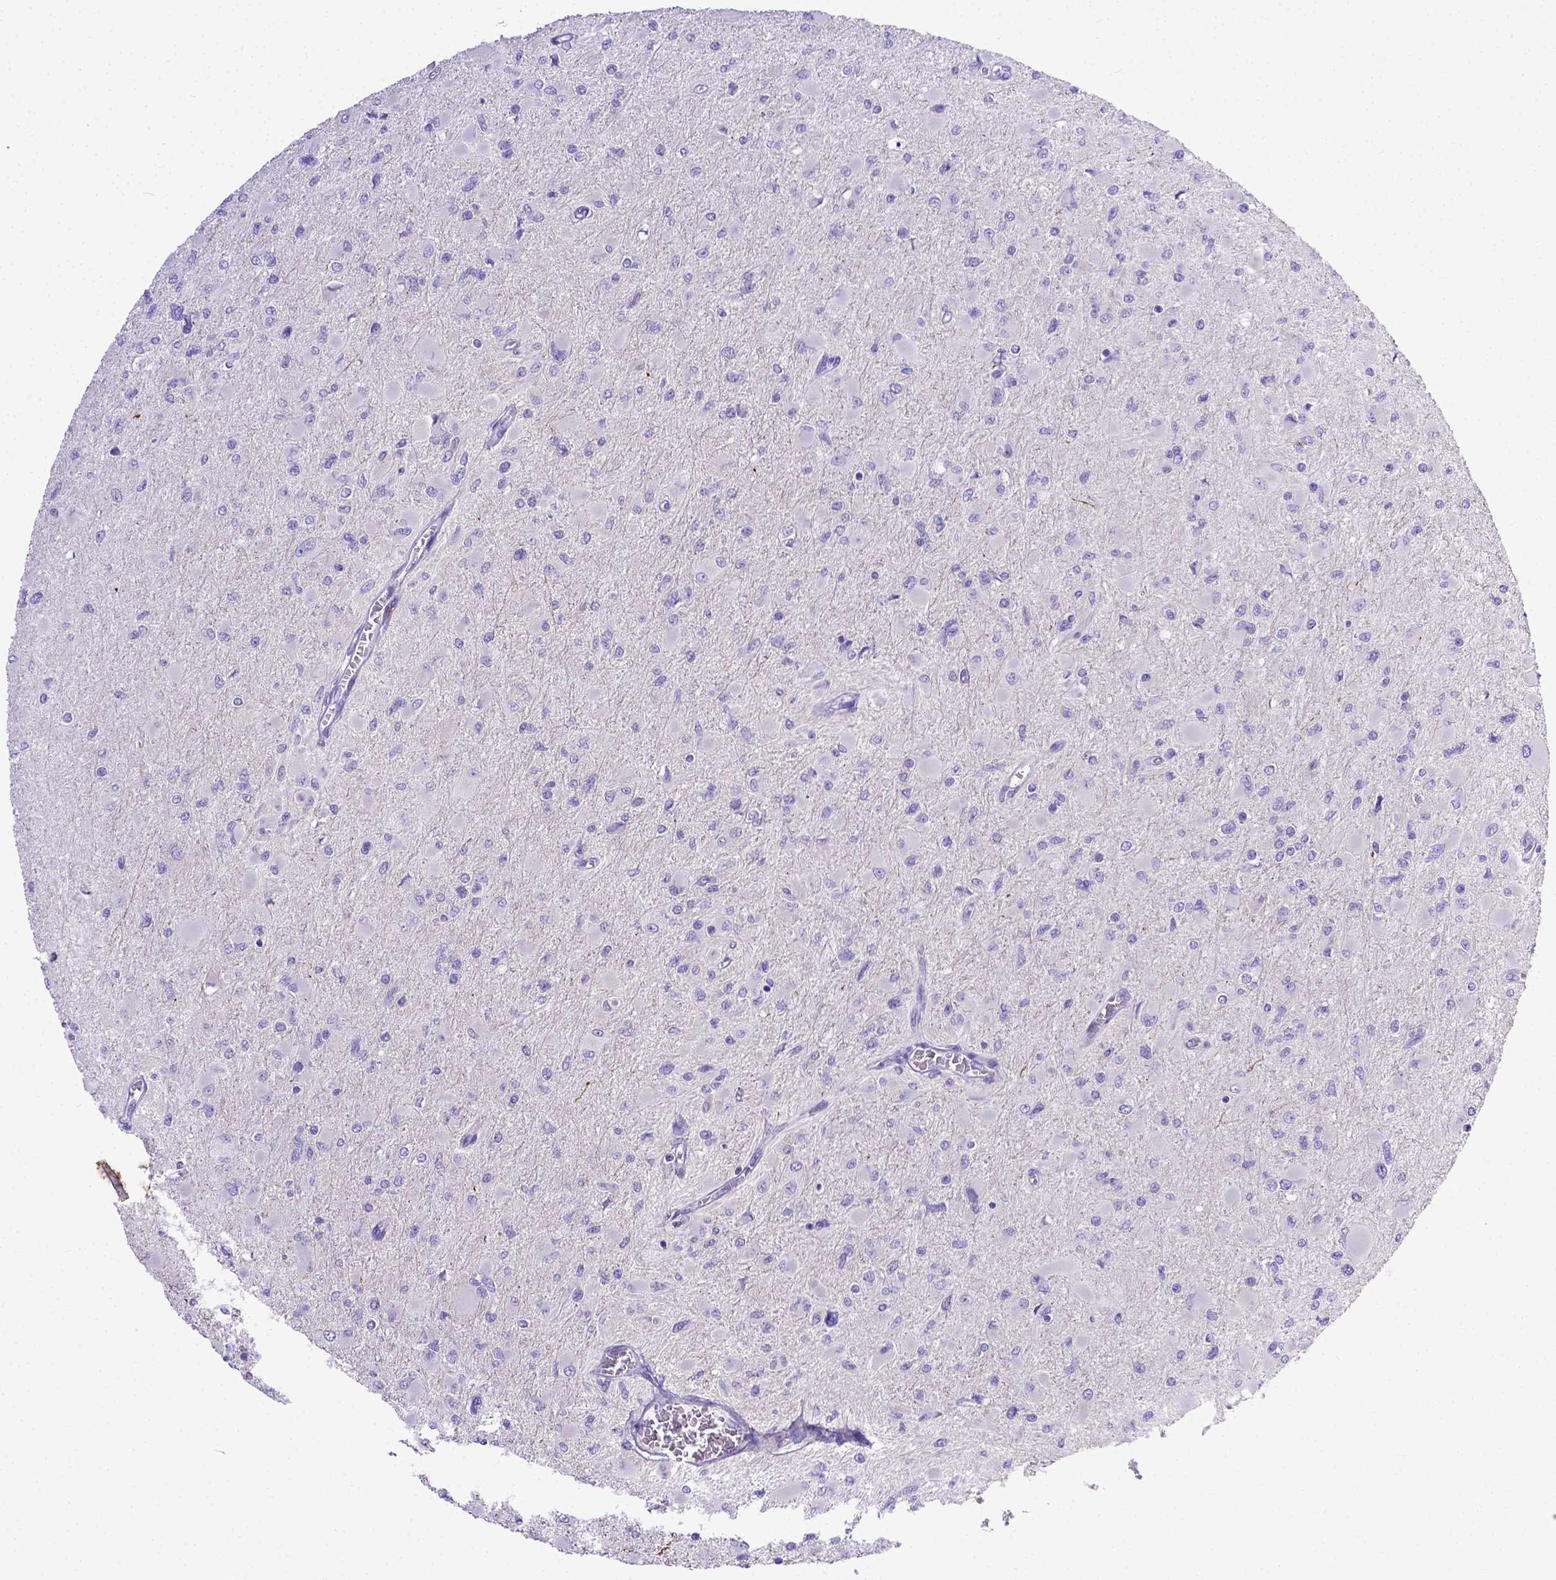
{"staining": {"intensity": "negative", "quantity": "none", "location": "none"}, "tissue": "glioma", "cell_type": "Tumor cells", "image_type": "cancer", "snomed": [{"axis": "morphology", "description": "Glioma, malignant, High grade"}, {"axis": "topography", "description": "Cerebral cortex"}], "caption": "Glioma stained for a protein using immunohistochemistry shows no positivity tumor cells.", "gene": "BTN1A1", "patient": {"sex": "female", "age": 36}}